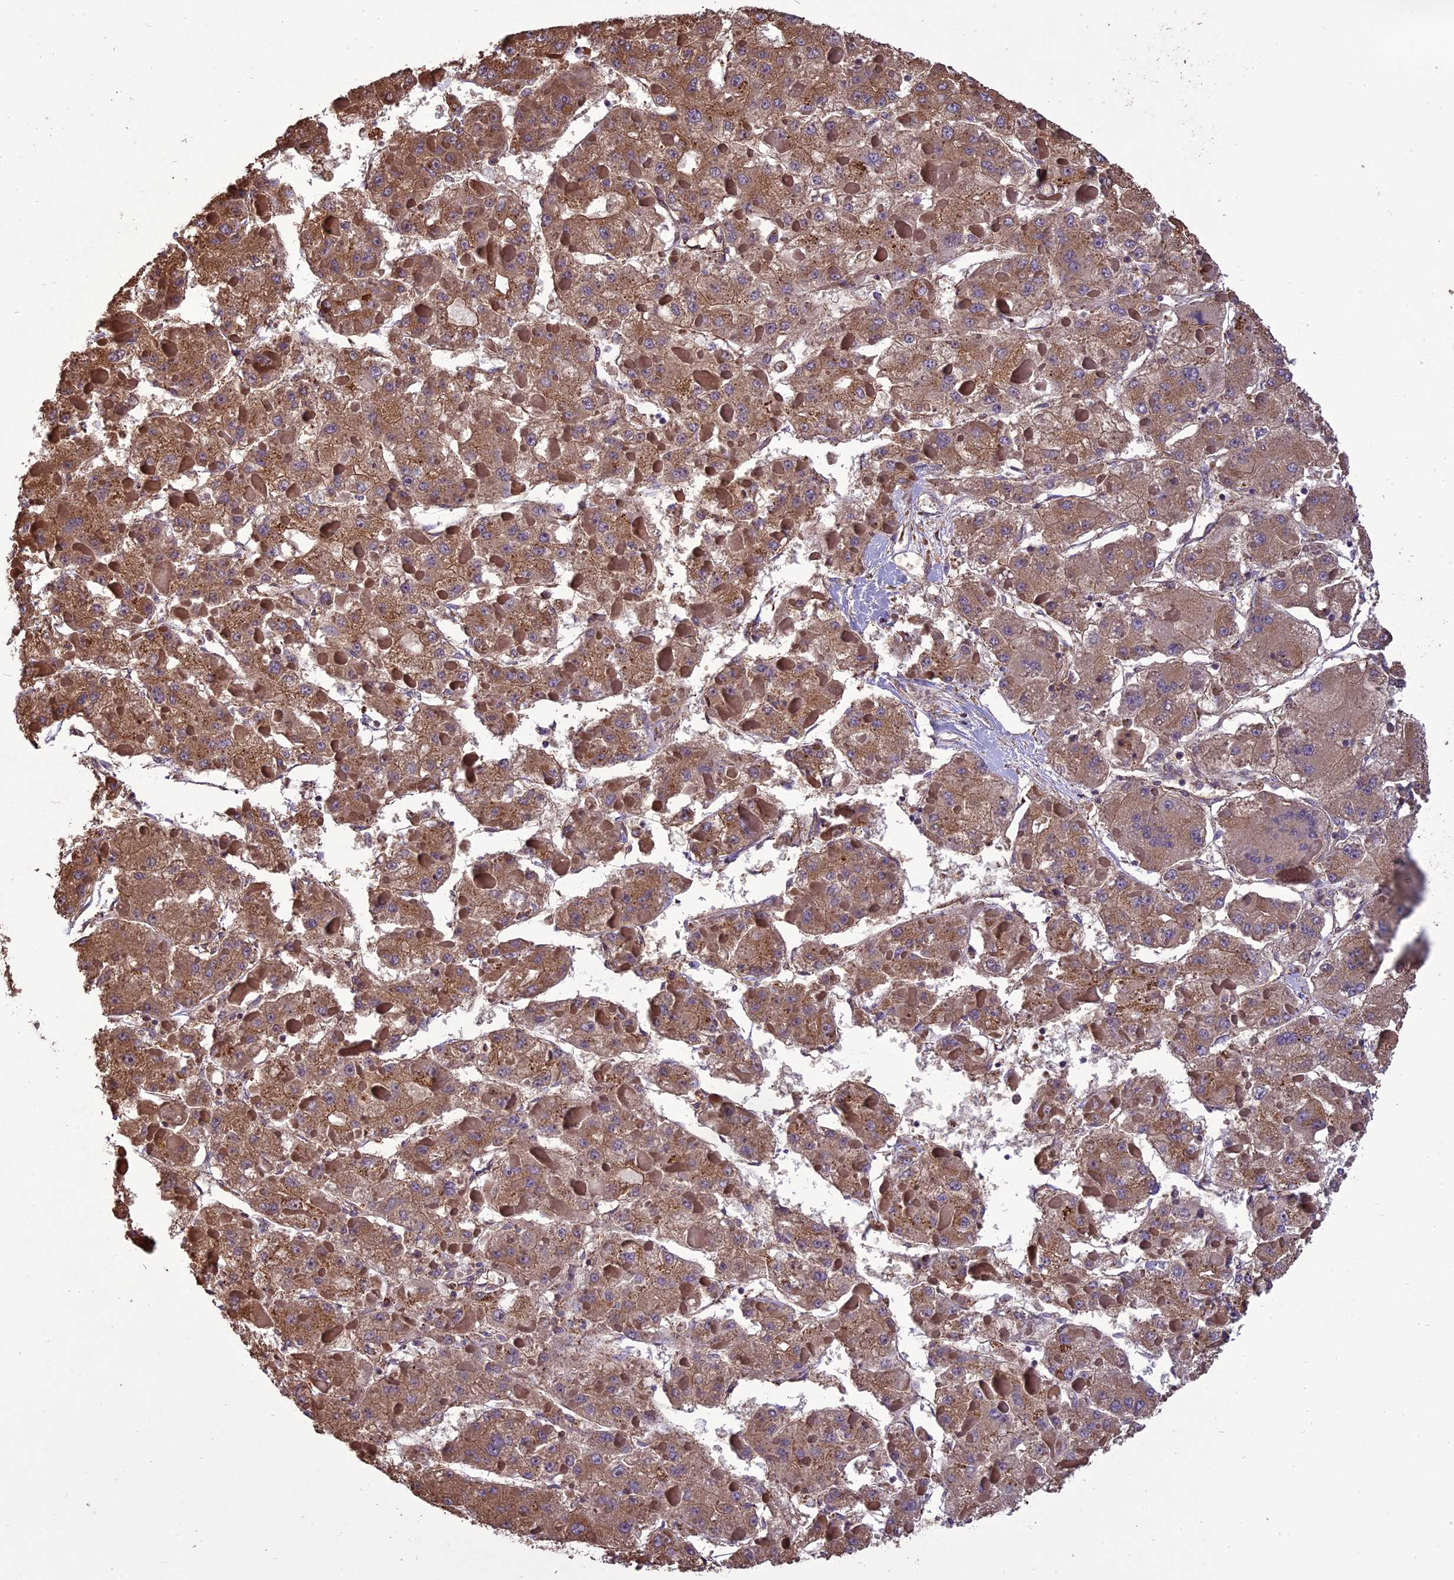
{"staining": {"intensity": "moderate", "quantity": ">75%", "location": "cytoplasmic/membranous"}, "tissue": "liver cancer", "cell_type": "Tumor cells", "image_type": "cancer", "snomed": [{"axis": "morphology", "description": "Carcinoma, Hepatocellular, NOS"}, {"axis": "topography", "description": "Liver"}], "caption": "A high-resolution micrograph shows immunohistochemistry (IHC) staining of liver hepatocellular carcinoma, which demonstrates moderate cytoplasmic/membranous positivity in about >75% of tumor cells.", "gene": "CHMP2A", "patient": {"sex": "female", "age": 73}}